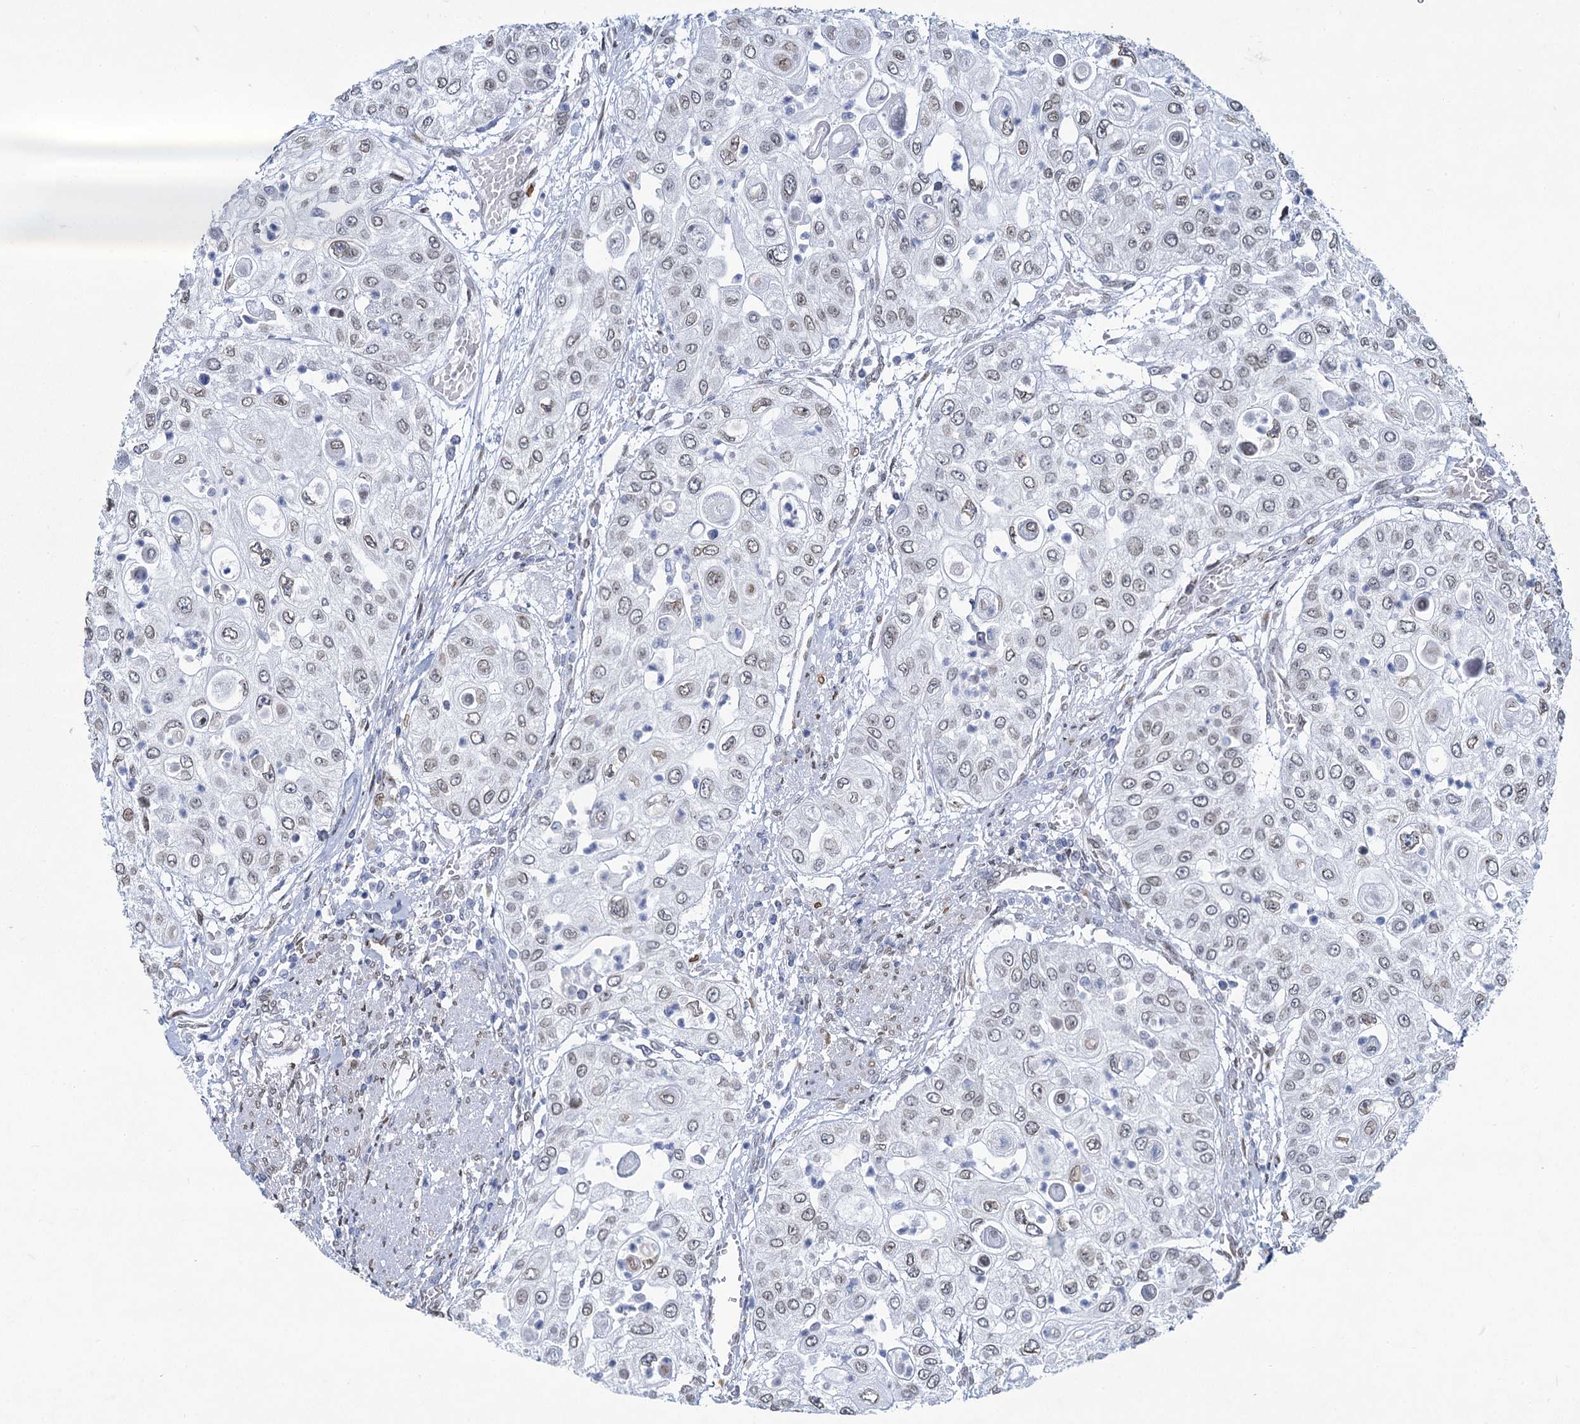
{"staining": {"intensity": "weak", "quantity": "25%-75%", "location": "cytoplasmic/membranous,nuclear"}, "tissue": "urothelial cancer", "cell_type": "Tumor cells", "image_type": "cancer", "snomed": [{"axis": "morphology", "description": "Urothelial carcinoma, High grade"}, {"axis": "topography", "description": "Urinary bladder"}], "caption": "Protein staining of urothelial cancer tissue displays weak cytoplasmic/membranous and nuclear expression in about 25%-75% of tumor cells.", "gene": "PRSS35", "patient": {"sex": "female", "age": 79}}